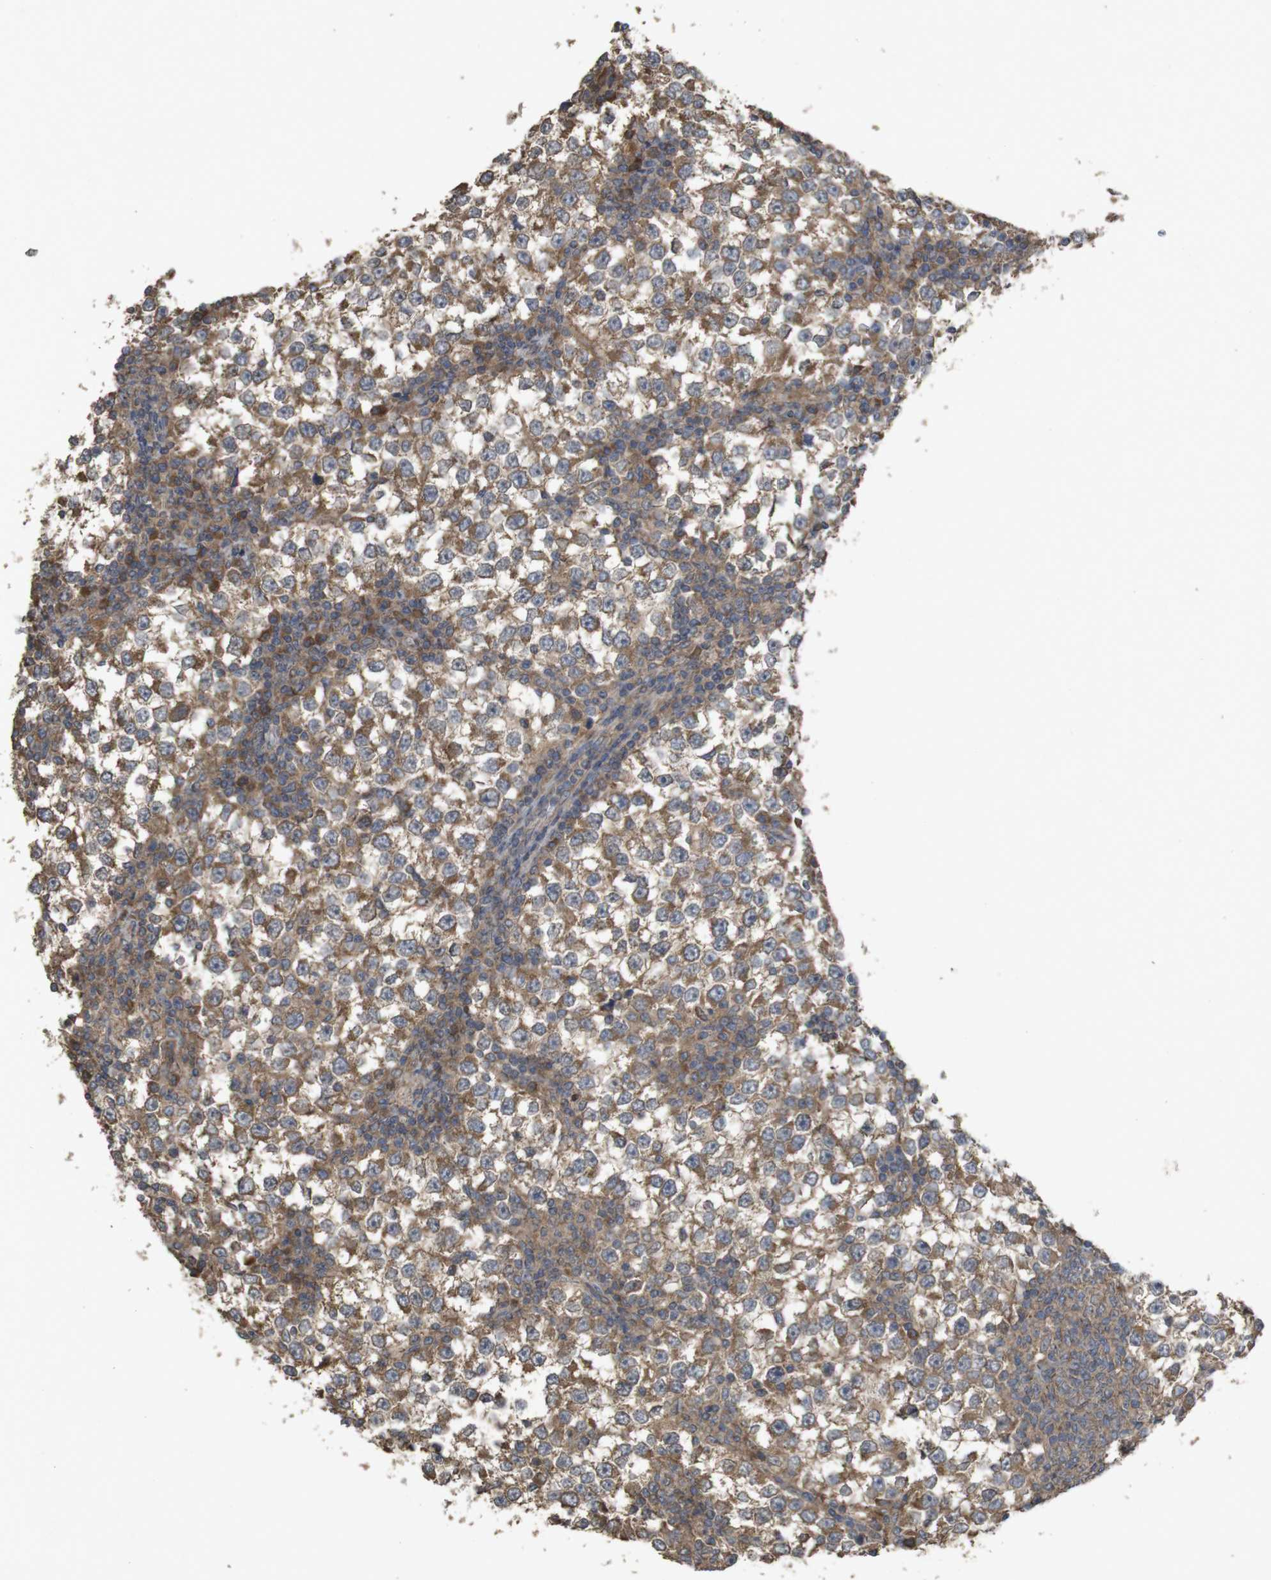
{"staining": {"intensity": "moderate", "quantity": ">75%", "location": "cytoplasmic/membranous"}, "tissue": "testis cancer", "cell_type": "Tumor cells", "image_type": "cancer", "snomed": [{"axis": "morphology", "description": "Seminoma, NOS"}, {"axis": "topography", "description": "Testis"}], "caption": "Human testis cancer (seminoma) stained with a protein marker reveals moderate staining in tumor cells.", "gene": "KCNS3", "patient": {"sex": "male", "age": 65}}